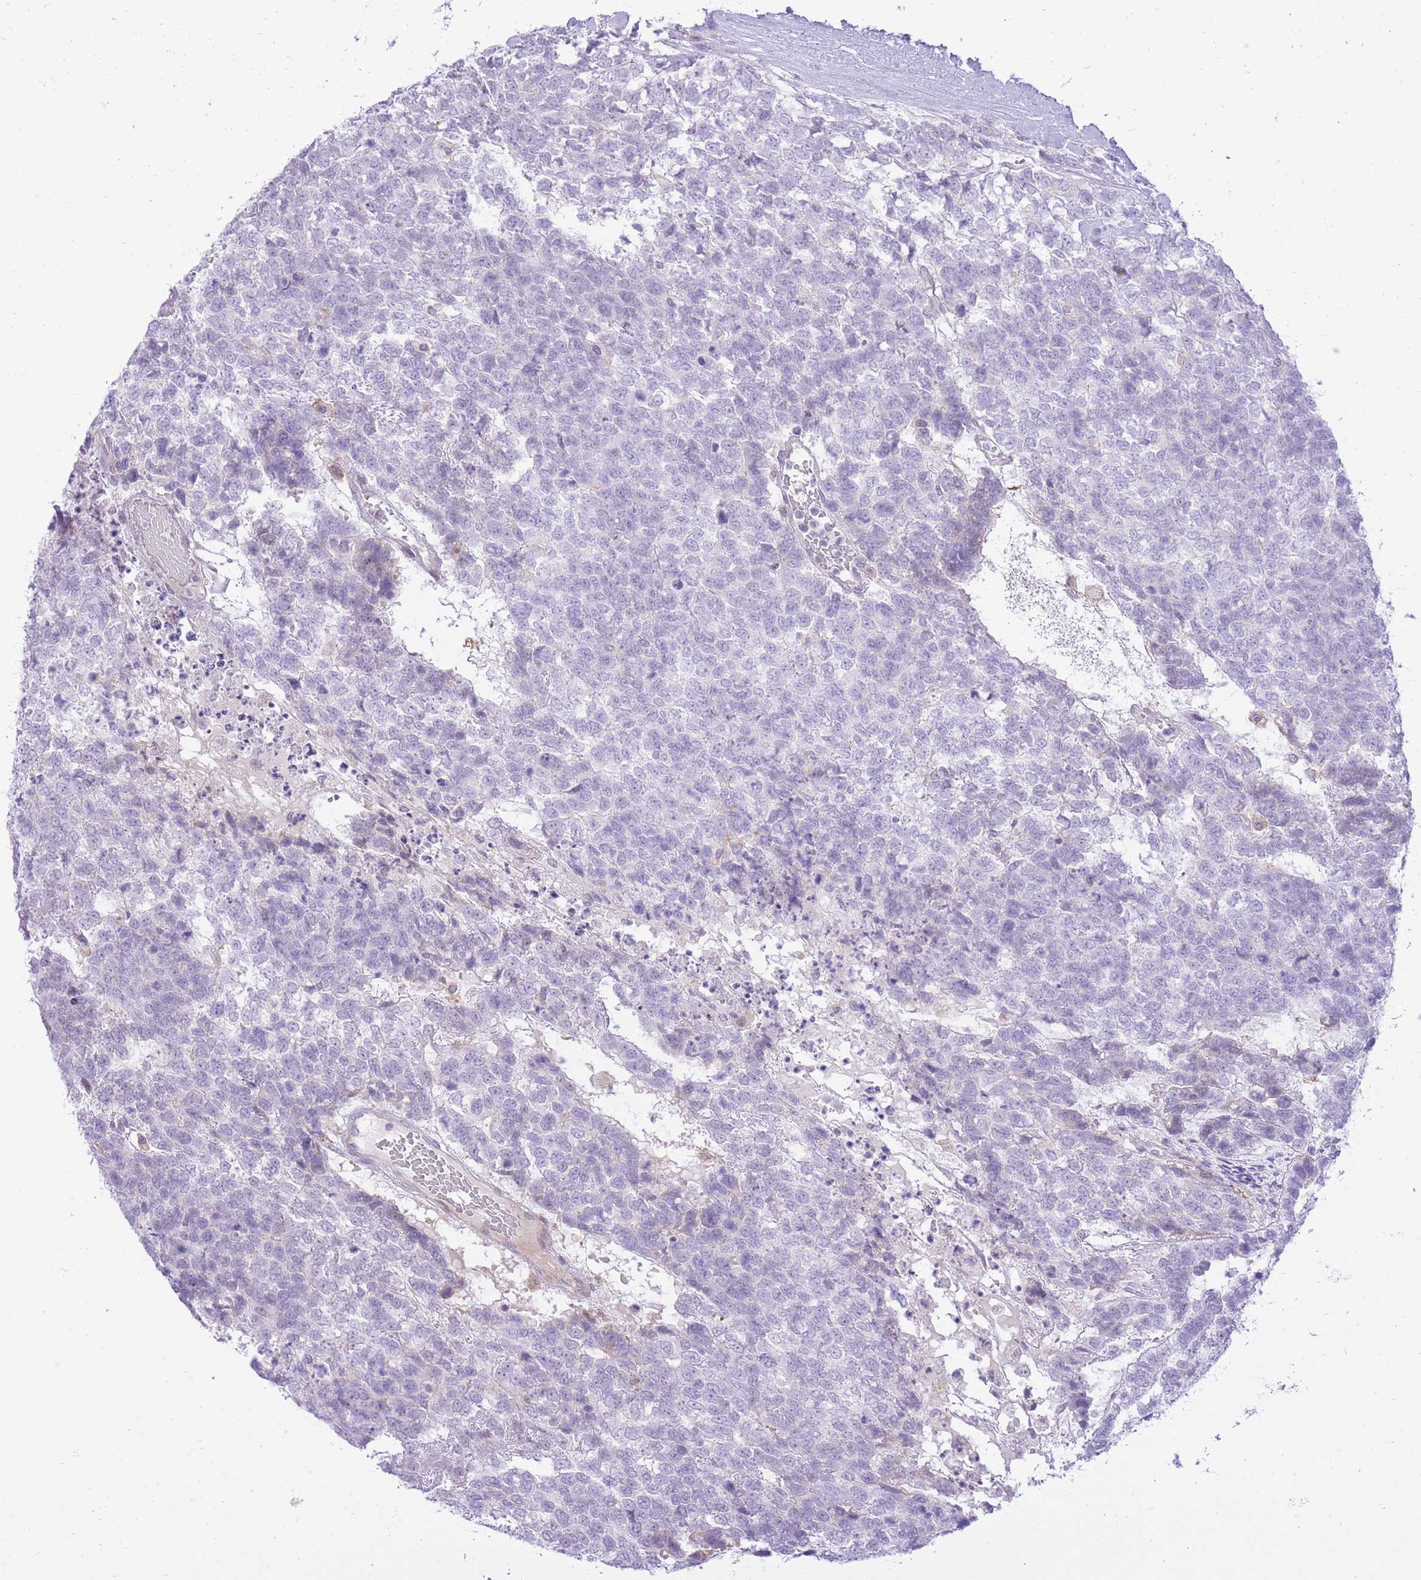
{"staining": {"intensity": "negative", "quantity": "none", "location": "none"}, "tissue": "testis cancer", "cell_type": "Tumor cells", "image_type": "cancer", "snomed": [{"axis": "morphology", "description": "Carcinoma, Embryonal, NOS"}, {"axis": "topography", "description": "Testis"}], "caption": "Tumor cells are negative for brown protein staining in testis cancer. (DAB (3,3'-diaminobenzidine) immunohistochemistry (IHC), high magnification).", "gene": "DENND2D", "patient": {"sex": "male", "age": 23}}